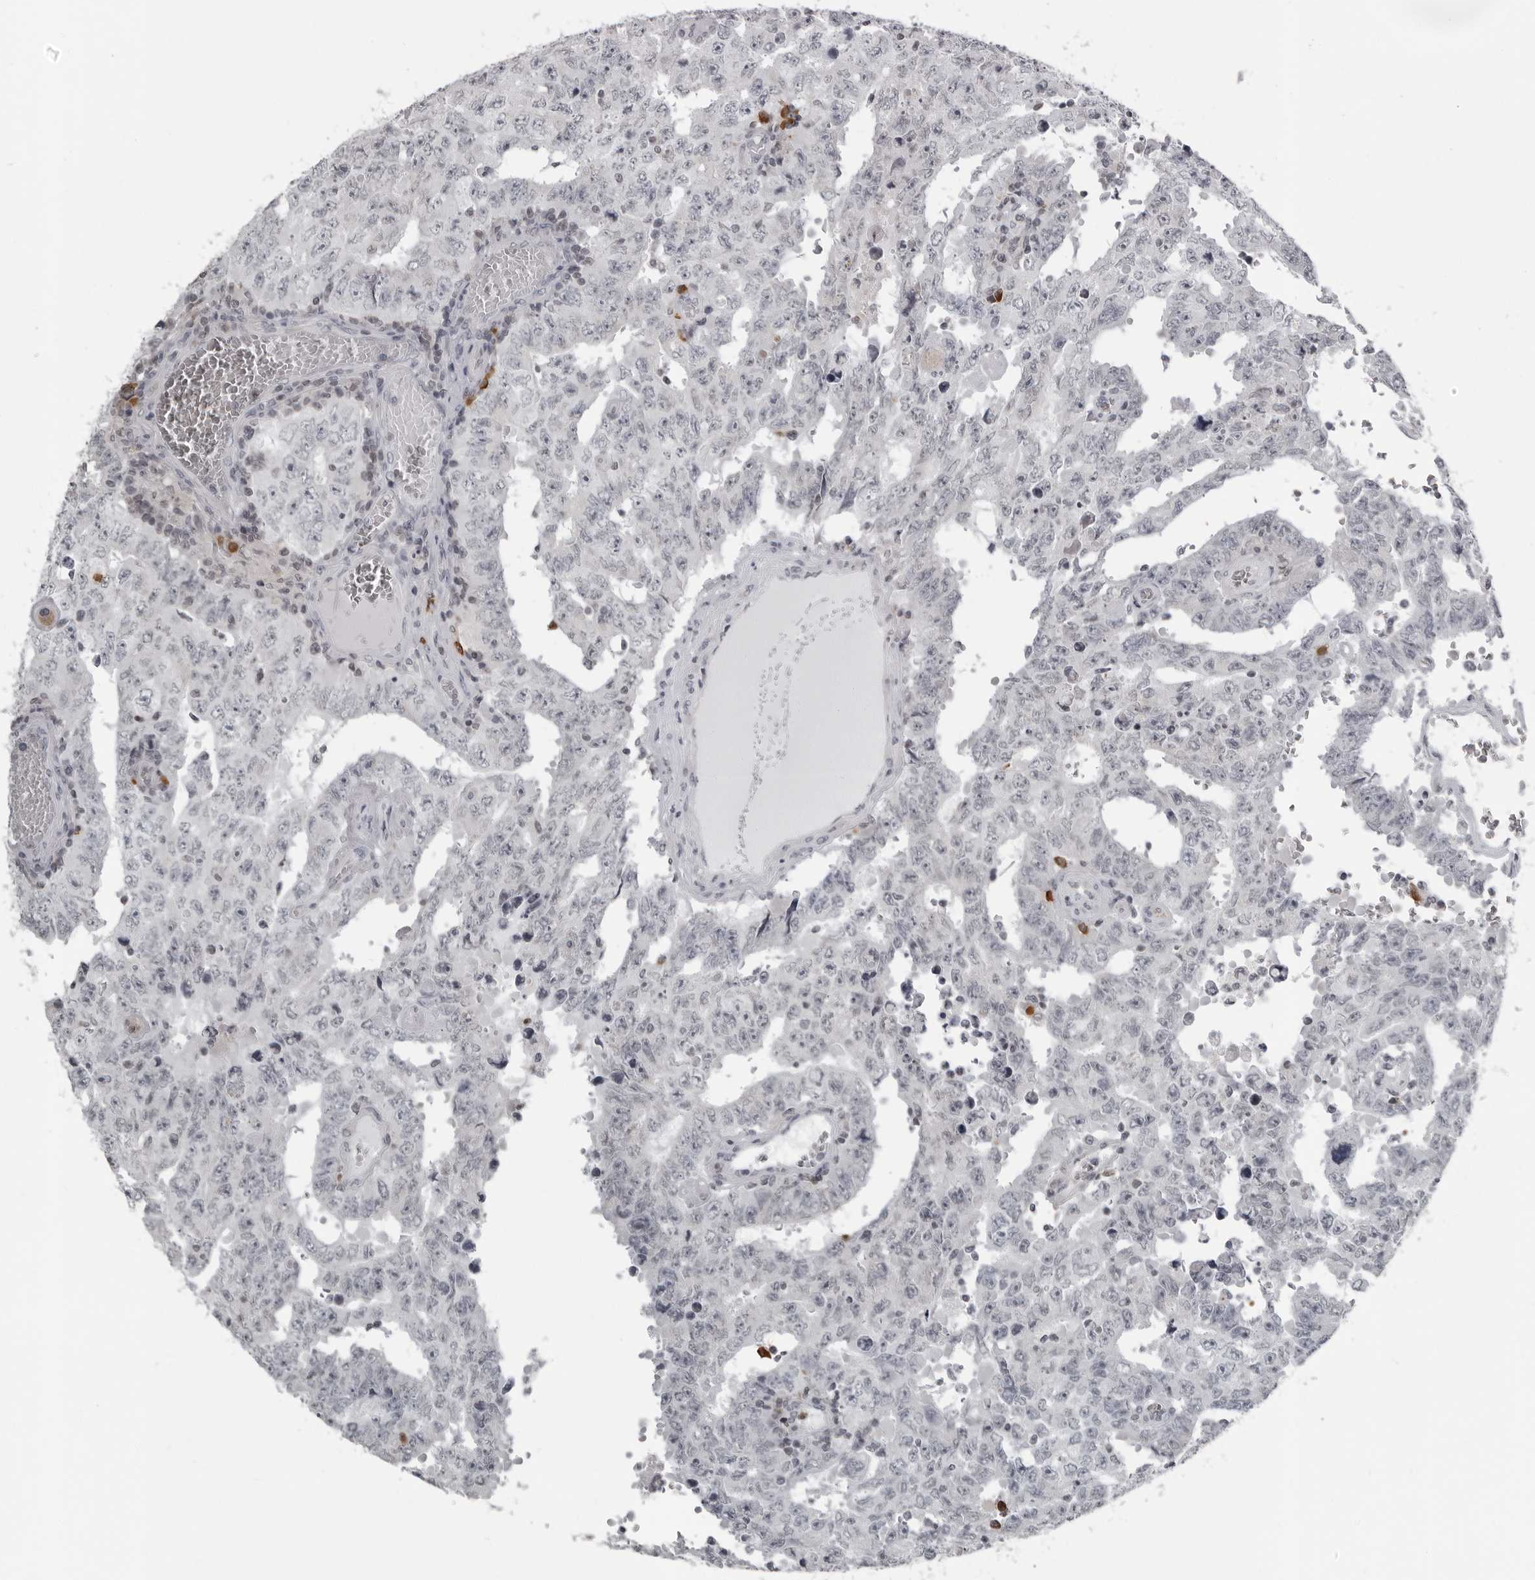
{"staining": {"intensity": "negative", "quantity": "none", "location": "none"}, "tissue": "testis cancer", "cell_type": "Tumor cells", "image_type": "cancer", "snomed": [{"axis": "morphology", "description": "Carcinoma, Embryonal, NOS"}, {"axis": "topography", "description": "Testis"}], "caption": "High magnification brightfield microscopy of embryonal carcinoma (testis) stained with DAB (3,3'-diaminobenzidine) (brown) and counterstained with hematoxylin (blue): tumor cells show no significant positivity.", "gene": "RTCA", "patient": {"sex": "male", "age": 26}}